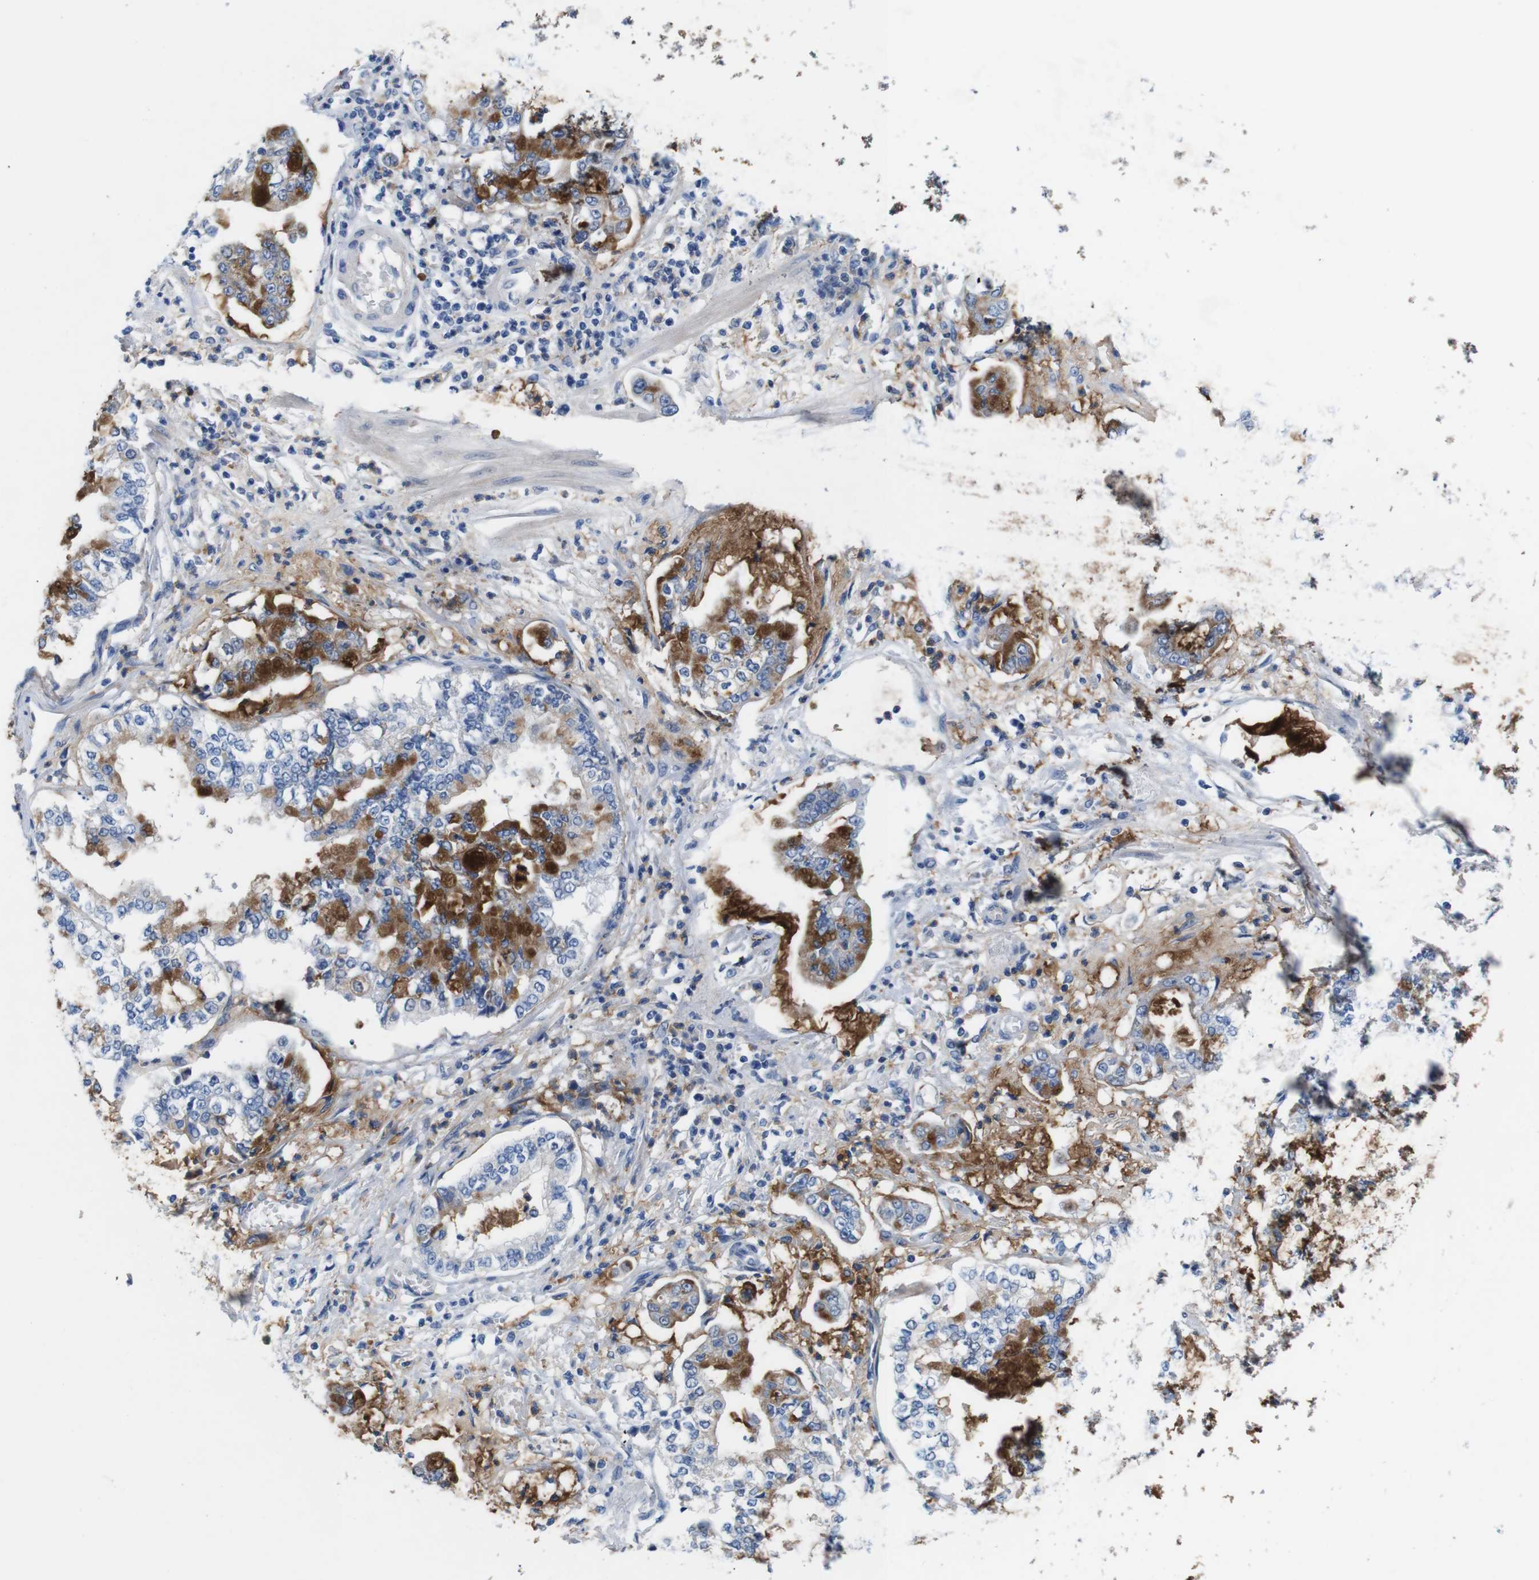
{"staining": {"intensity": "strong", "quantity": ">75%", "location": "cytoplasmic/membranous"}, "tissue": "stomach cancer", "cell_type": "Tumor cells", "image_type": "cancer", "snomed": [{"axis": "morphology", "description": "Adenocarcinoma, NOS"}, {"axis": "topography", "description": "Stomach"}], "caption": "This micrograph demonstrates immunohistochemistry (IHC) staining of human stomach adenocarcinoma, with high strong cytoplasmic/membranous expression in about >75% of tumor cells.", "gene": "C1RL", "patient": {"sex": "male", "age": 76}}